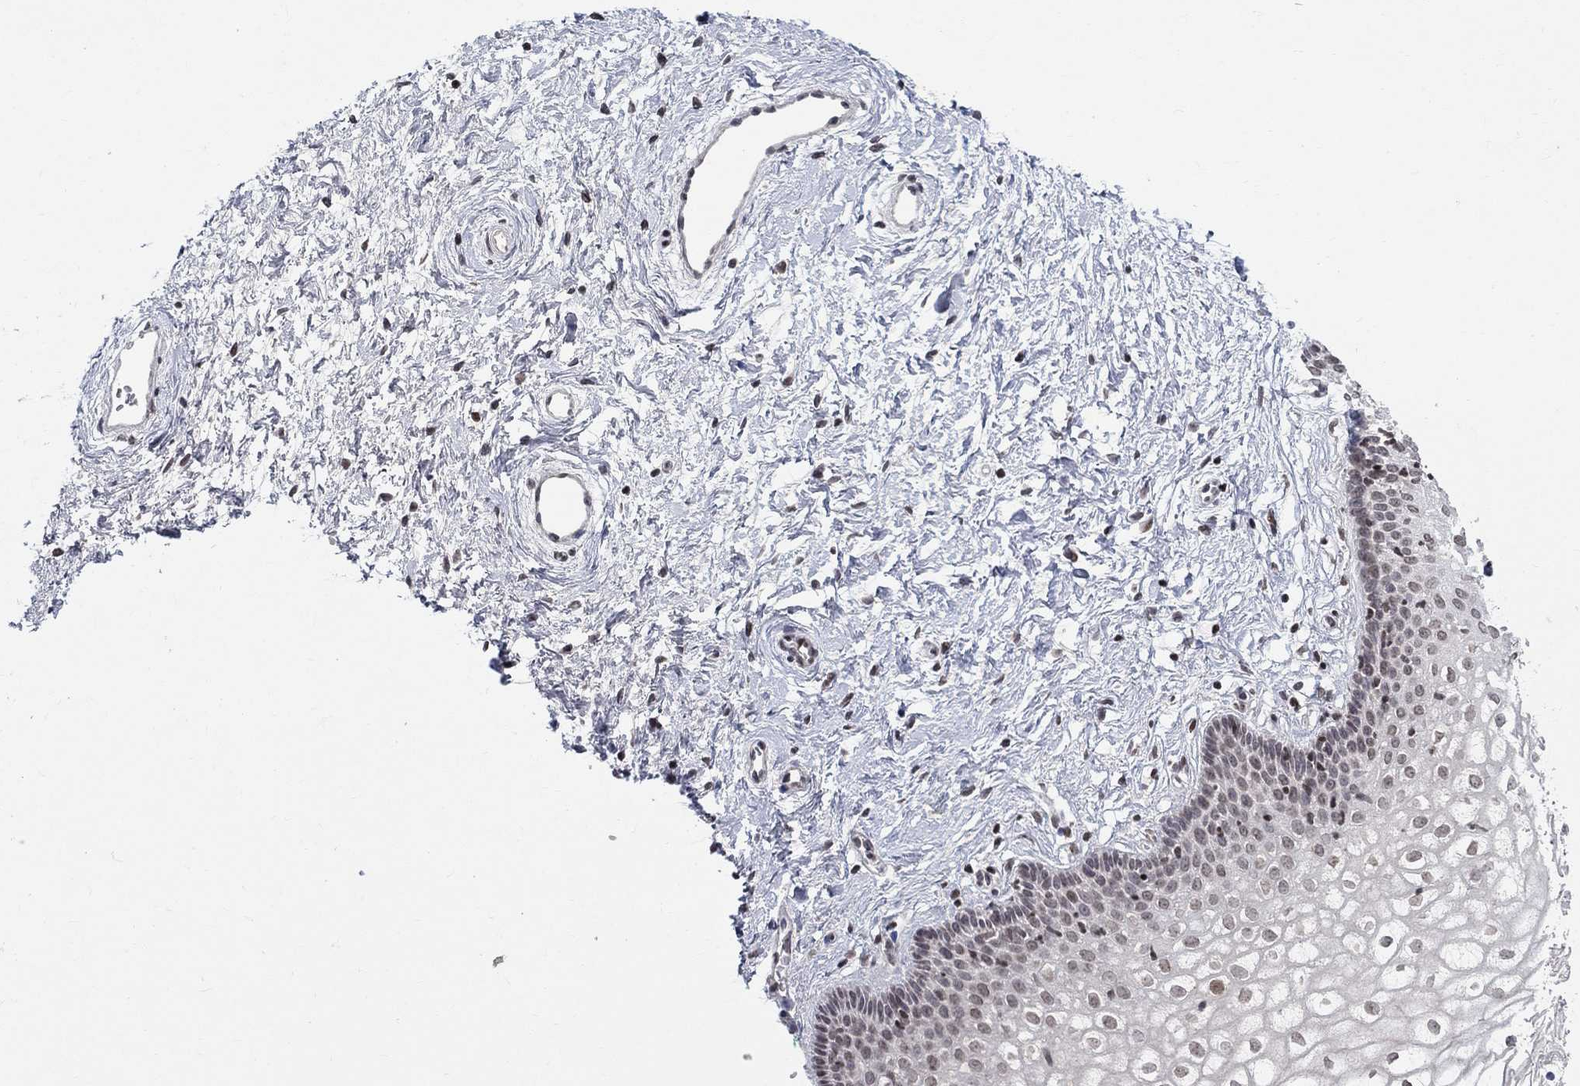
{"staining": {"intensity": "moderate", "quantity": "<25%", "location": "nuclear"}, "tissue": "vagina", "cell_type": "Squamous epithelial cells", "image_type": "normal", "snomed": [{"axis": "morphology", "description": "Normal tissue, NOS"}, {"axis": "topography", "description": "Vagina"}], "caption": "IHC photomicrograph of unremarkable vagina: vagina stained using immunohistochemistry demonstrates low levels of moderate protein expression localized specifically in the nuclear of squamous epithelial cells, appearing as a nuclear brown color.", "gene": "KLF12", "patient": {"sex": "female", "age": 36}}